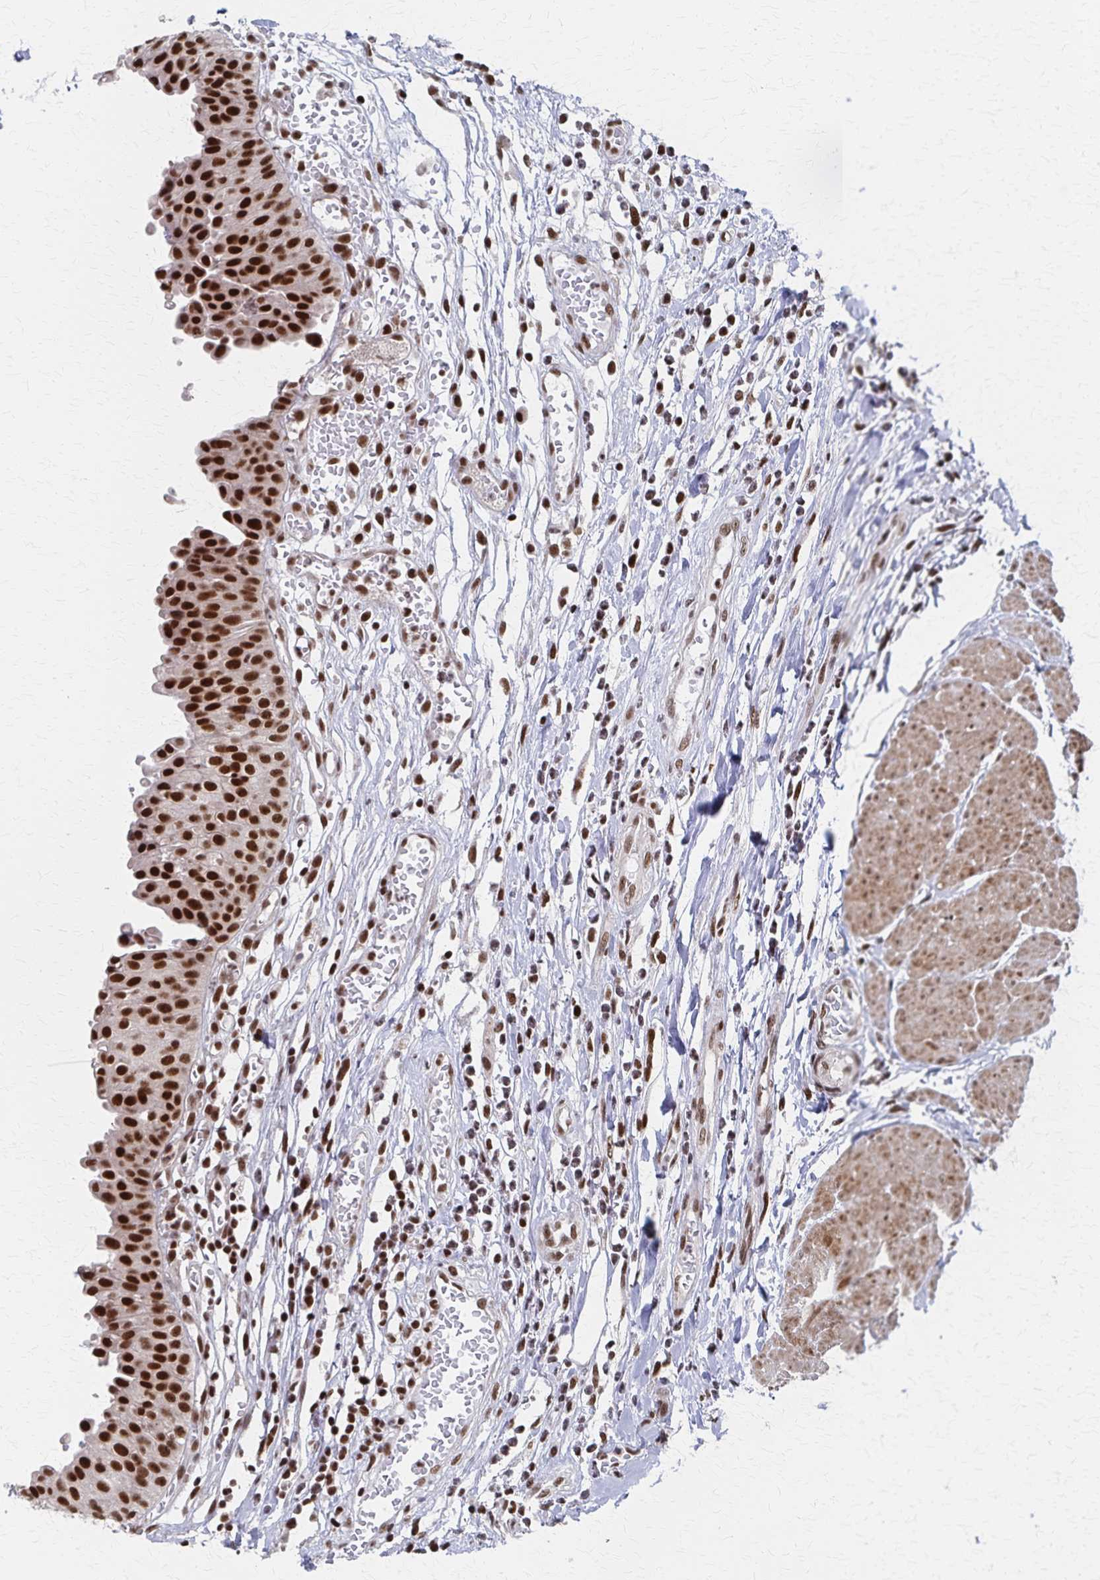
{"staining": {"intensity": "strong", "quantity": ">75%", "location": "nuclear"}, "tissue": "urinary bladder", "cell_type": "Urothelial cells", "image_type": "normal", "snomed": [{"axis": "morphology", "description": "Normal tissue, NOS"}, {"axis": "topography", "description": "Urinary bladder"}], "caption": "Unremarkable urinary bladder was stained to show a protein in brown. There is high levels of strong nuclear expression in about >75% of urothelial cells. The staining was performed using DAB, with brown indicating positive protein expression. Nuclei are stained blue with hematoxylin.", "gene": "GTF2B", "patient": {"sex": "male", "age": 64}}